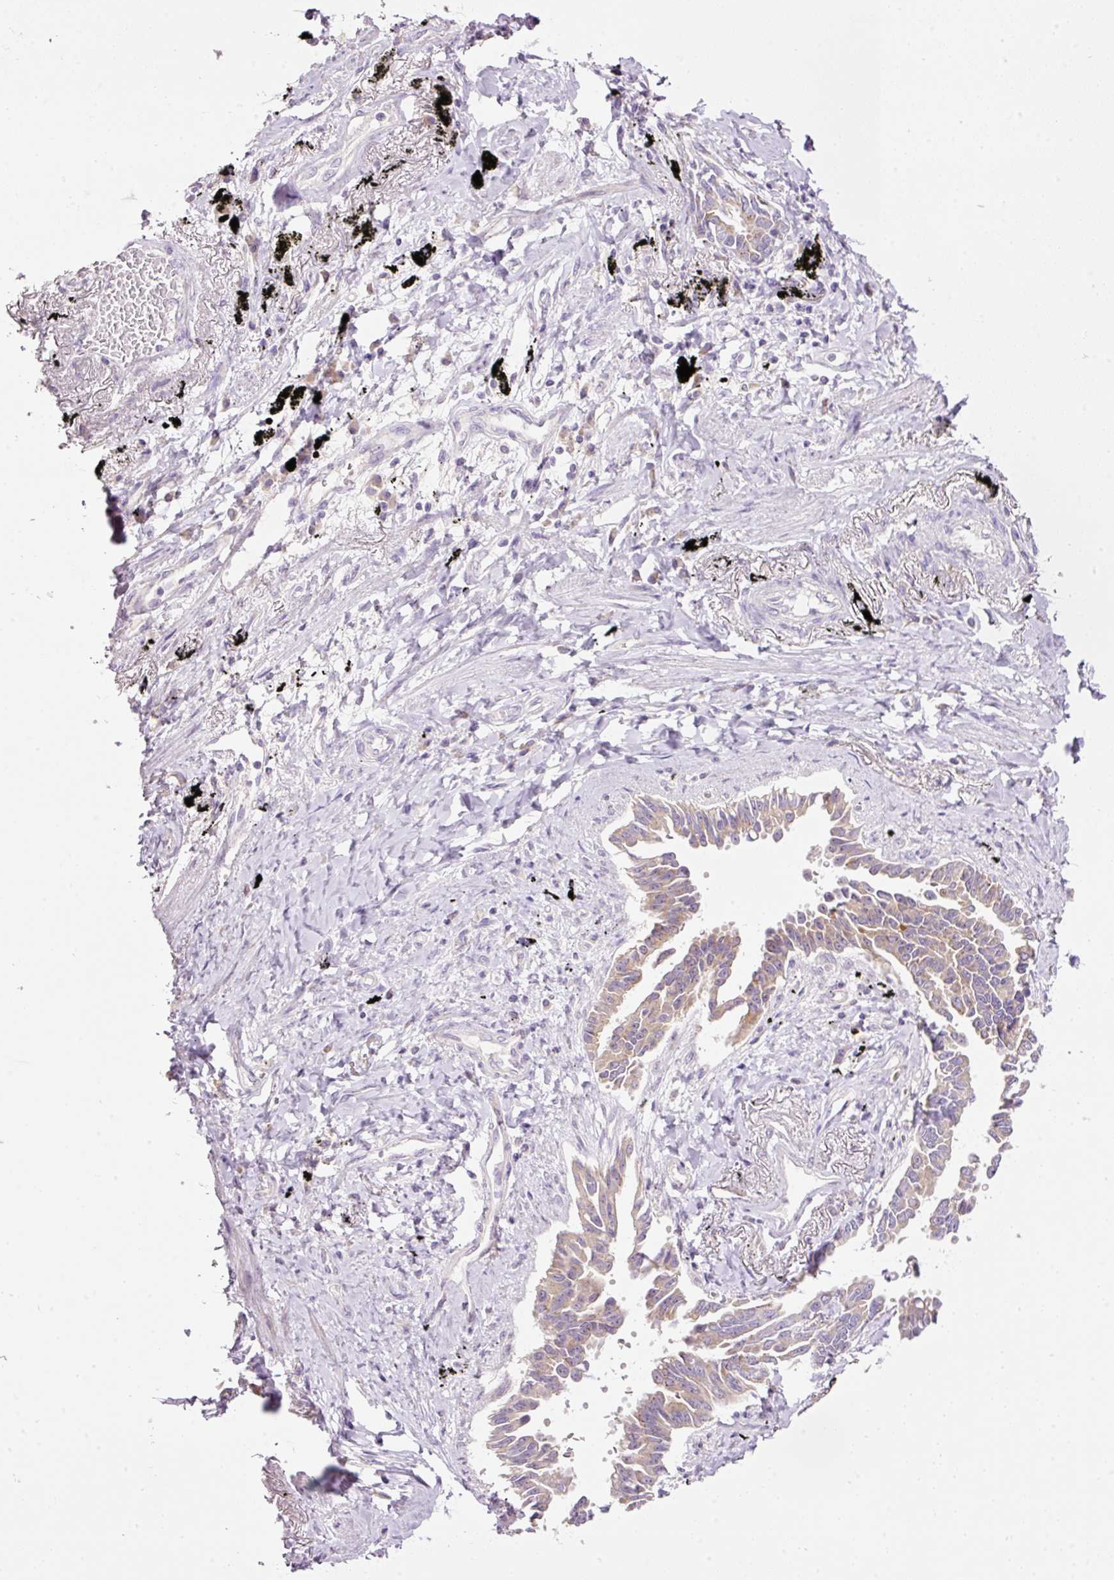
{"staining": {"intensity": "moderate", "quantity": "<25%", "location": "cytoplasmic/membranous"}, "tissue": "lung cancer", "cell_type": "Tumor cells", "image_type": "cancer", "snomed": [{"axis": "morphology", "description": "Adenocarcinoma, NOS"}, {"axis": "topography", "description": "Lung"}], "caption": "Lung cancer (adenocarcinoma) was stained to show a protein in brown. There is low levels of moderate cytoplasmic/membranous expression in approximately <25% of tumor cells.", "gene": "RSPO2", "patient": {"sex": "male", "age": 67}}